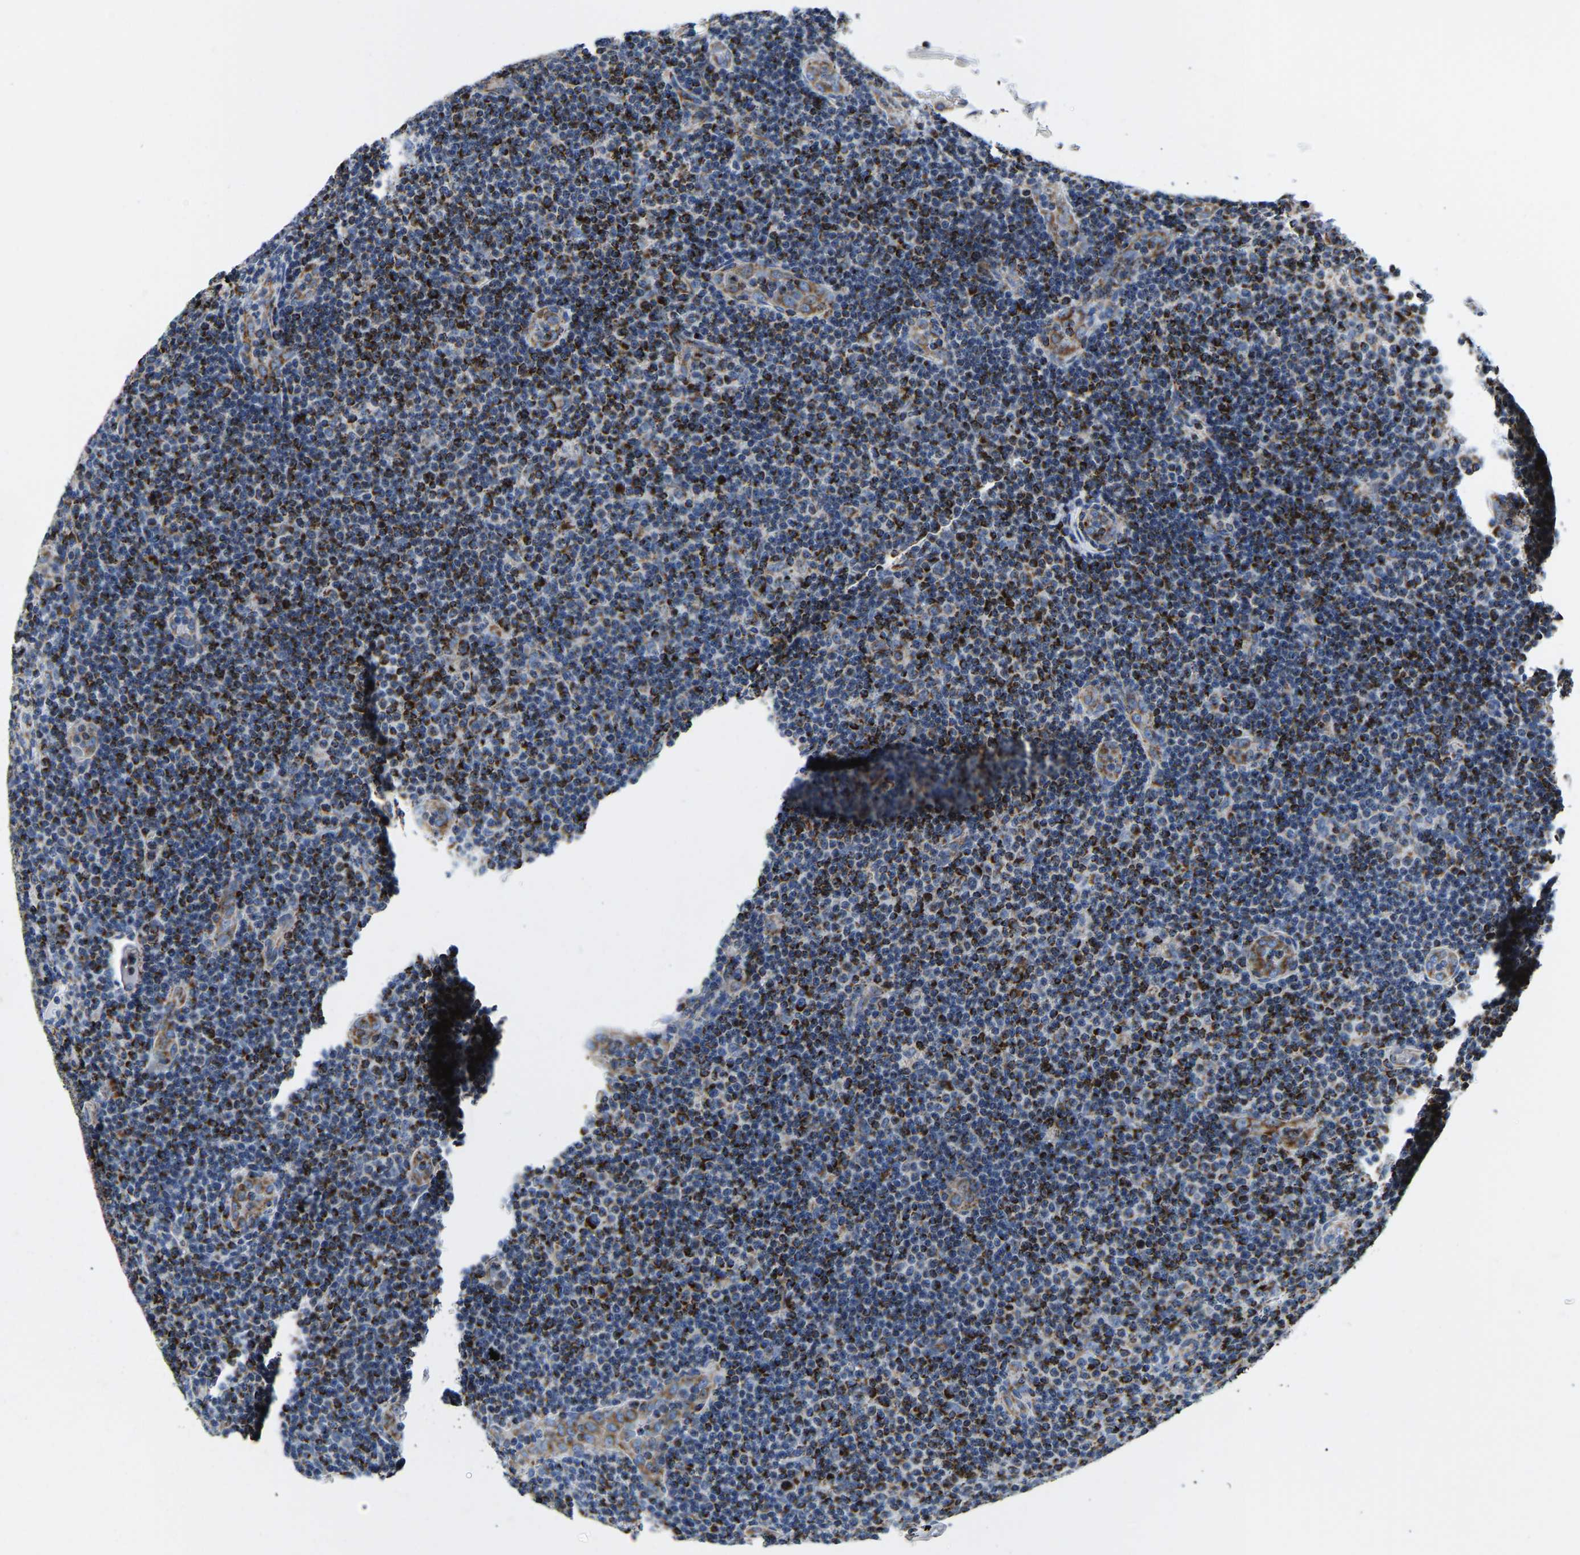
{"staining": {"intensity": "moderate", "quantity": "25%-75%", "location": "cytoplasmic/membranous"}, "tissue": "lymphoma", "cell_type": "Tumor cells", "image_type": "cancer", "snomed": [{"axis": "morphology", "description": "Malignant lymphoma, non-Hodgkin's type, Low grade"}, {"axis": "topography", "description": "Lymph node"}], "caption": "Immunohistochemistry (IHC) of malignant lymphoma, non-Hodgkin's type (low-grade) shows medium levels of moderate cytoplasmic/membranous staining in approximately 25%-75% of tumor cells. (DAB IHC, brown staining for protein, blue staining for nuclei).", "gene": "SFXN1", "patient": {"sex": "male", "age": 83}}